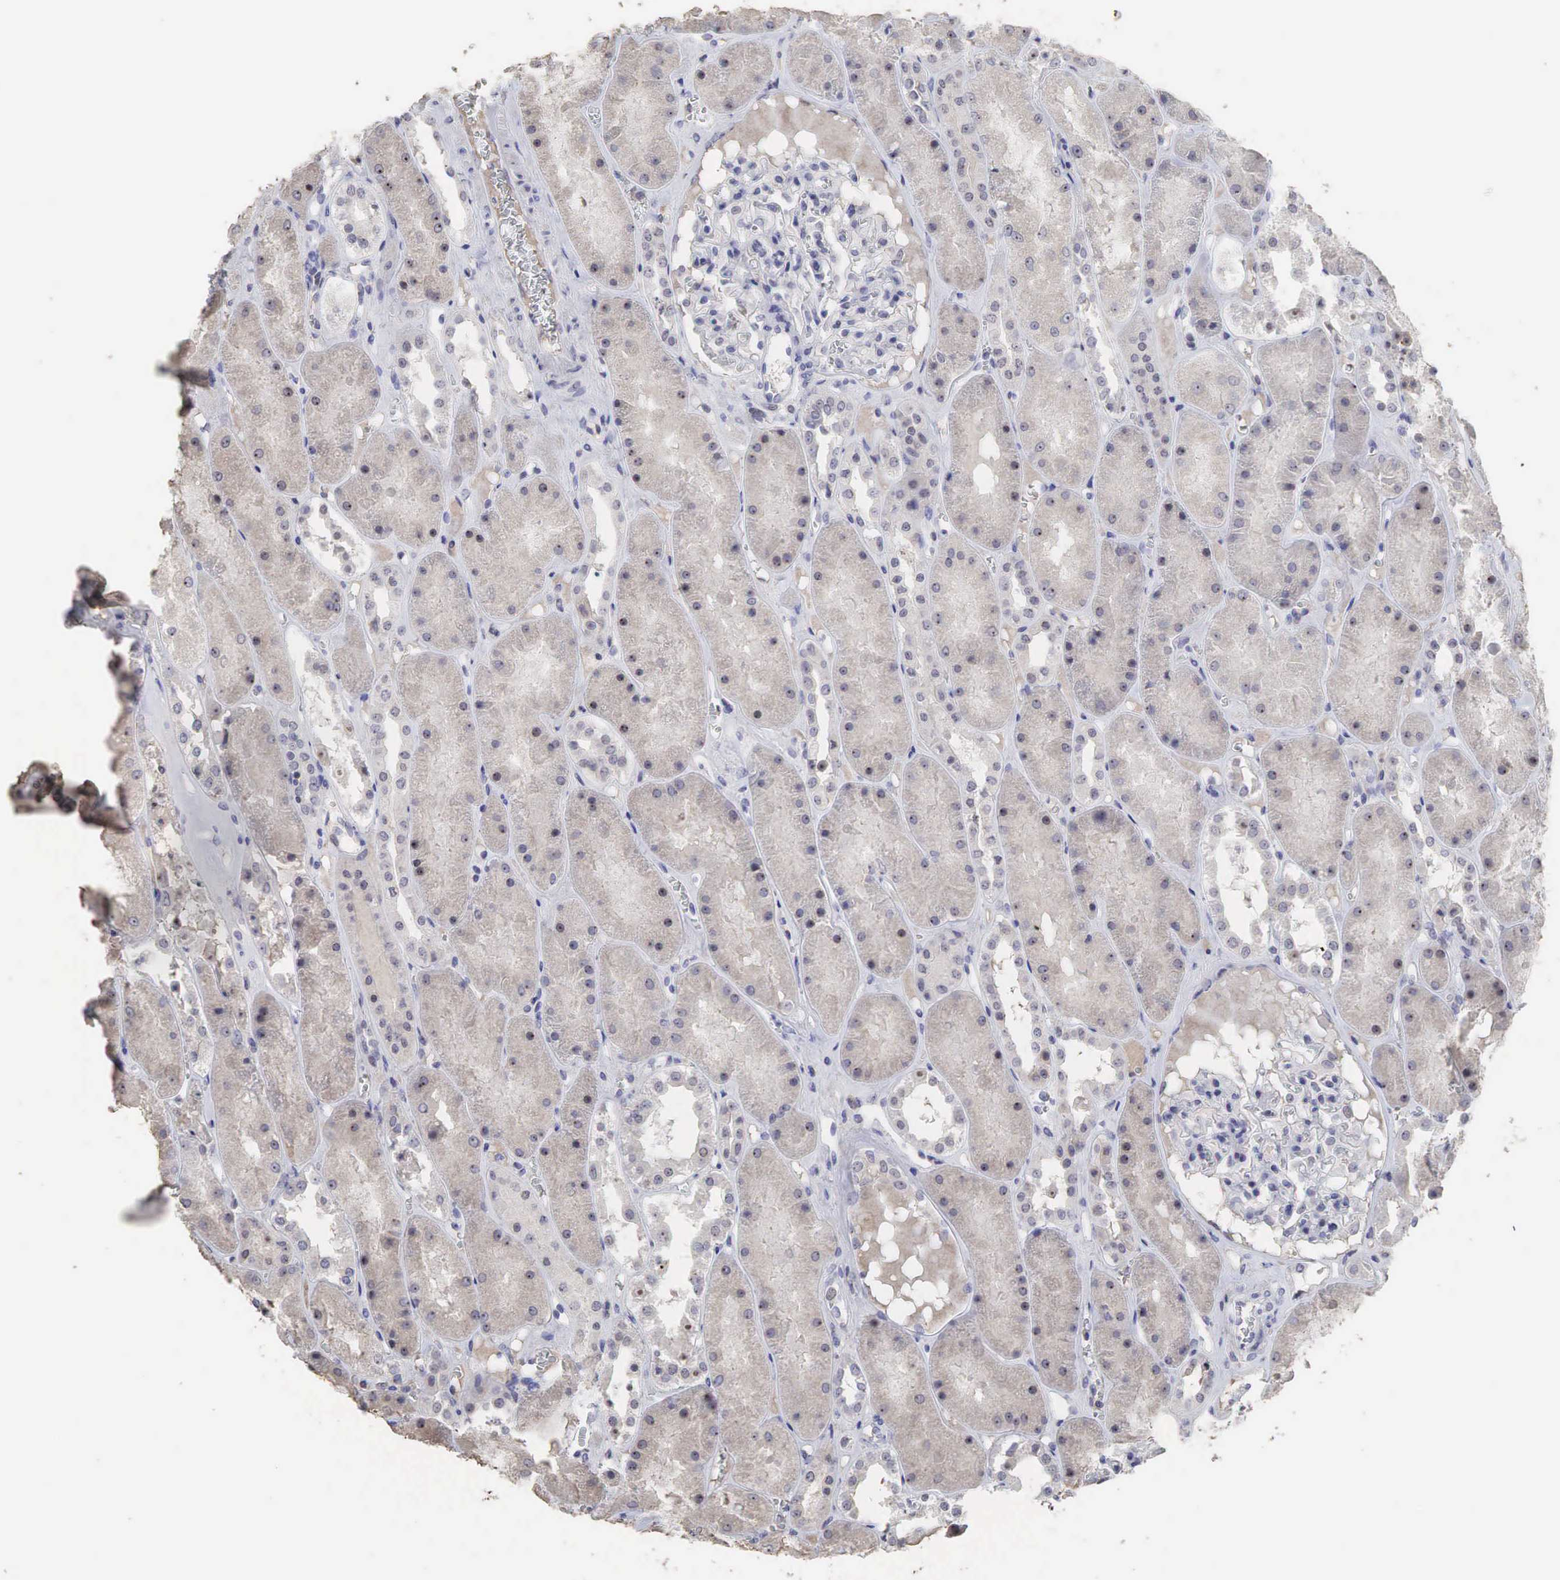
{"staining": {"intensity": "weak", "quantity": "<25%", "location": "cytoplasmic/membranous"}, "tissue": "kidney", "cell_type": "Cells in glomeruli", "image_type": "normal", "snomed": [{"axis": "morphology", "description": "Normal tissue, NOS"}, {"axis": "topography", "description": "Kidney"}], "caption": "Immunohistochemical staining of unremarkable kidney reveals no significant staining in cells in glomeruli. (DAB immunohistochemistry visualized using brightfield microscopy, high magnification).", "gene": "DKC1", "patient": {"sex": "male", "age": 36}}